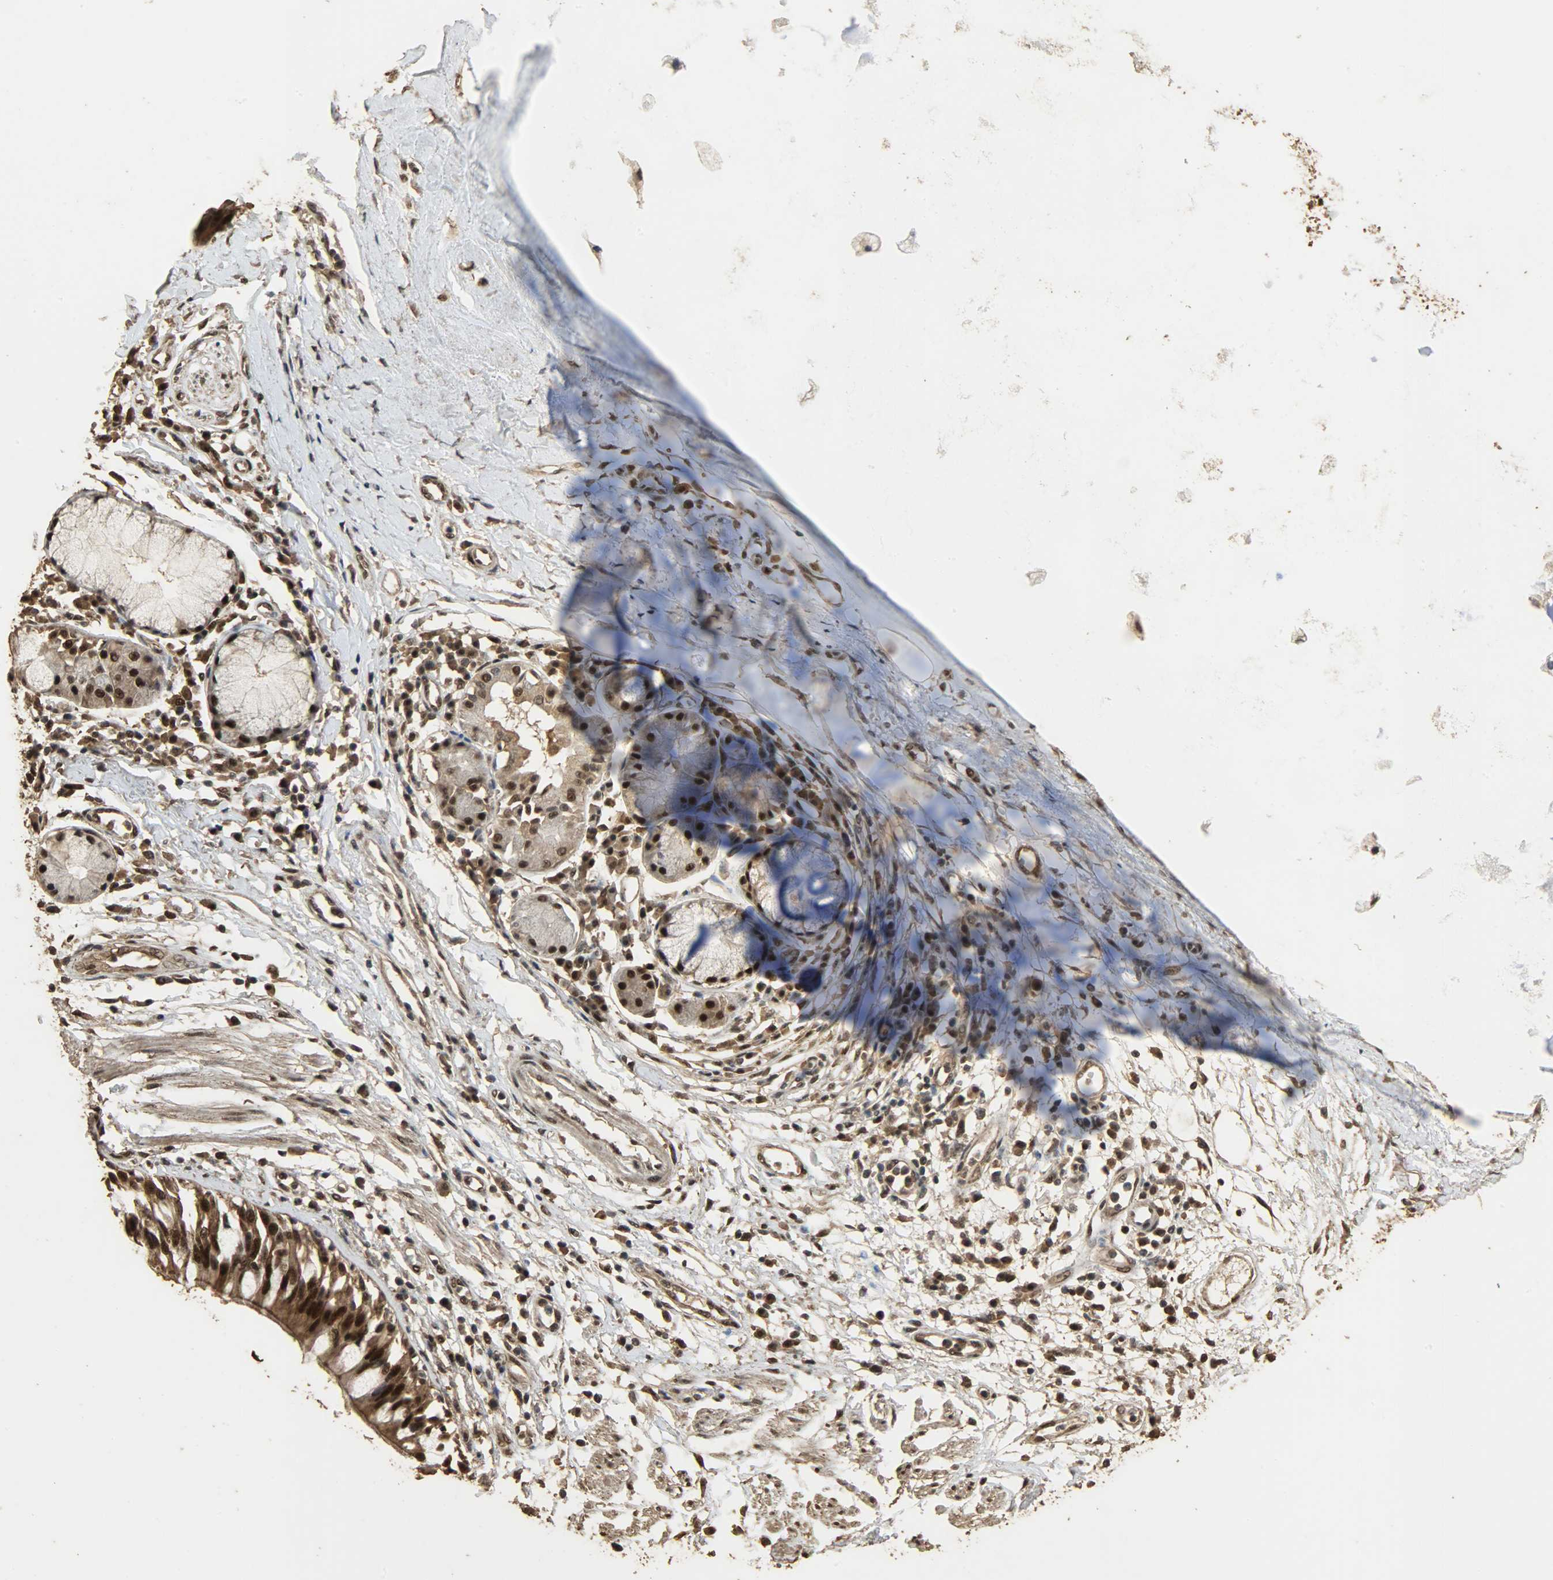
{"staining": {"intensity": "strong", "quantity": ">75%", "location": "cytoplasmic/membranous,nuclear"}, "tissue": "adipose tissue", "cell_type": "Adipocytes", "image_type": "normal", "snomed": [{"axis": "morphology", "description": "Normal tissue, NOS"}, {"axis": "morphology", "description": "Adenocarcinoma, NOS"}, {"axis": "topography", "description": "Cartilage tissue"}, {"axis": "topography", "description": "Bronchus"}, {"axis": "topography", "description": "Lung"}], "caption": "An image of adipose tissue stained for a protein reveals strong cytoplasmic/membranous,nuclear brown staining in adipocytes. The protein is shown in brown color, while the nuclei are stained blue.", "gene": "CCNT2", "patient": {"sex": "female", "age": 67}}